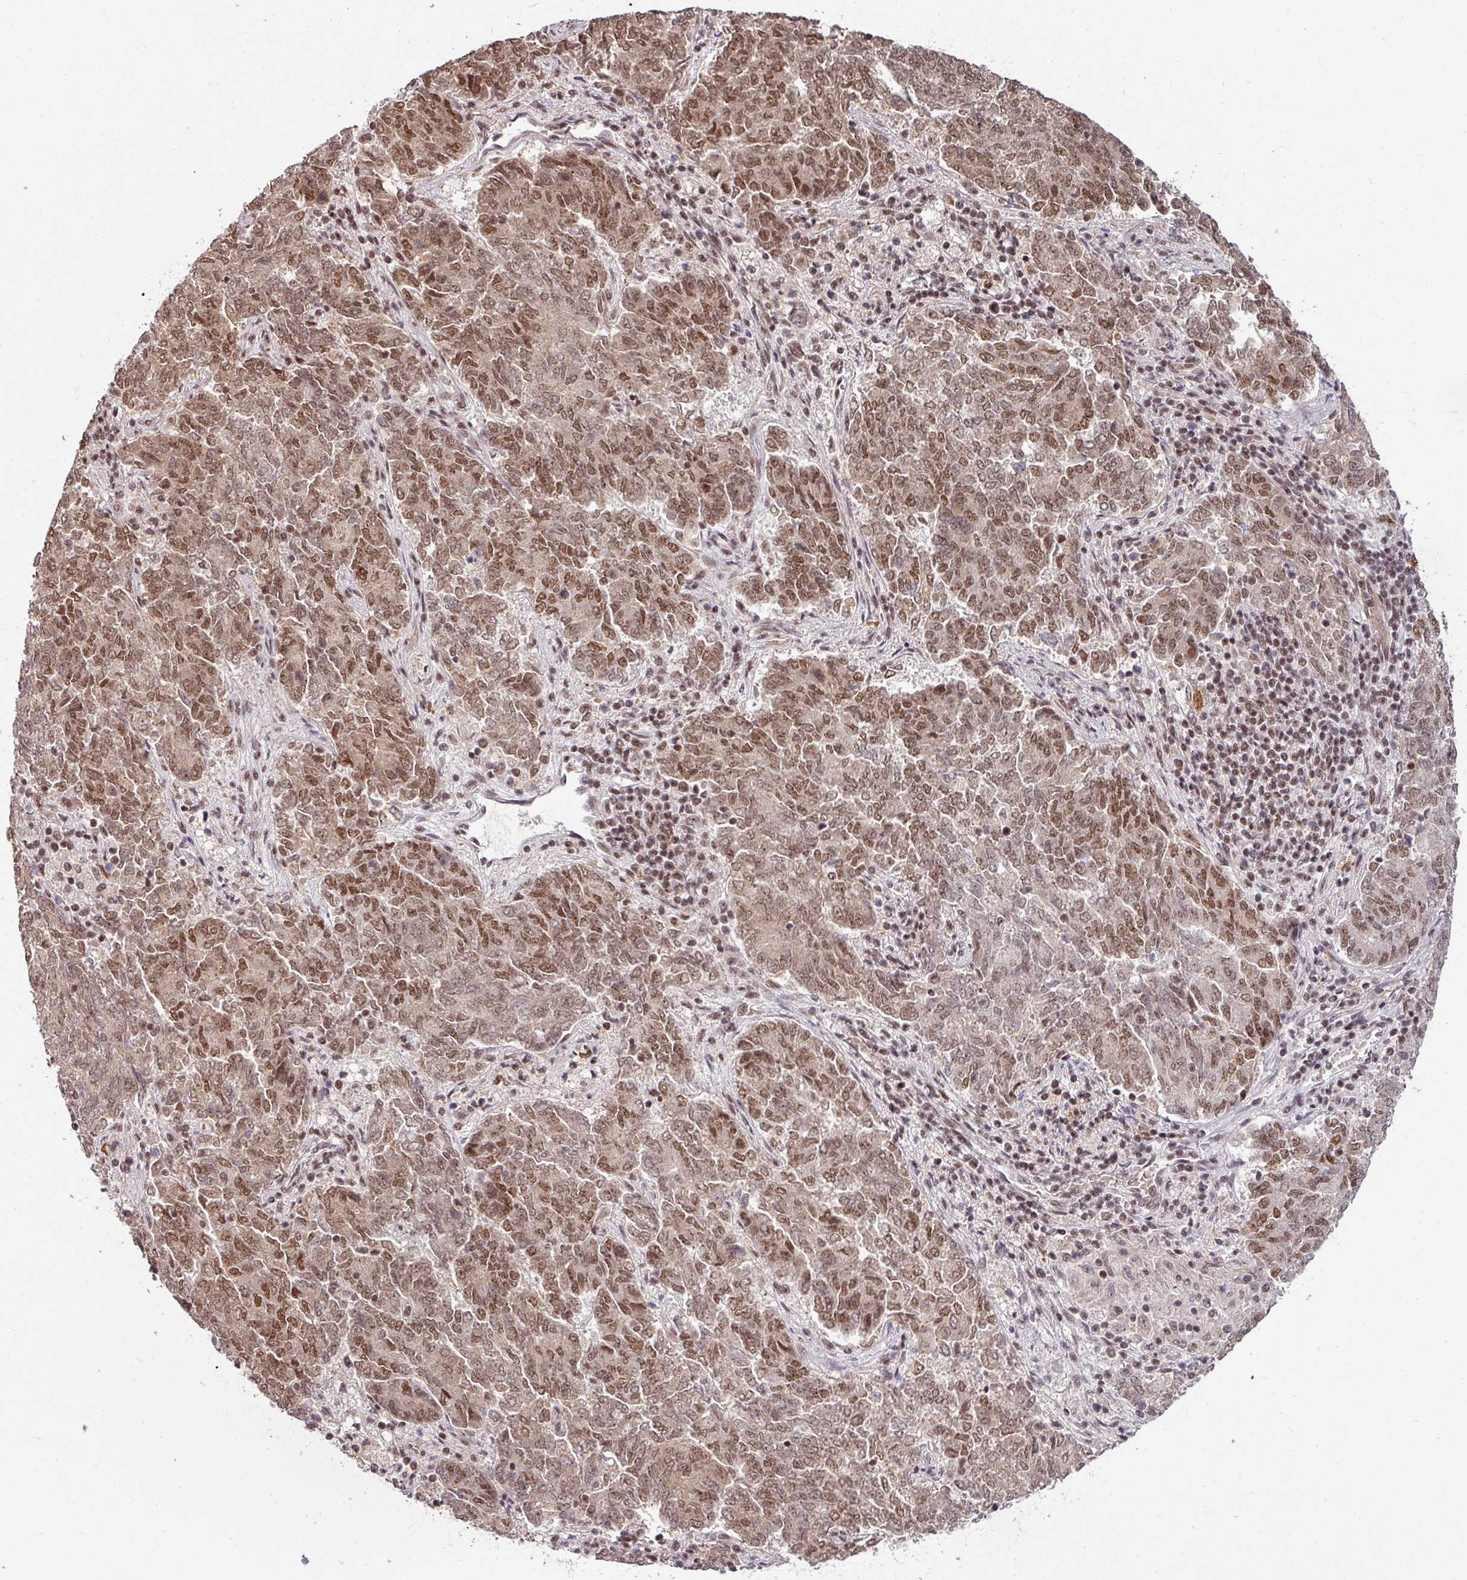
{"staining": {"intensity": "moderate", "quantity": ">75%", "location": "nuclear"}, "tissue": "endometrial cancer", "cell_type": "Tumor cells", "image_type": "cancer", "snomed": [{"axis": "morphology", "description": "Adenocarcinoma, NOS"}, {"axis": "topography", "description": "Endometrium"}], "caption": "Adenocarcinoma (endometrial) stained with immunohistochemistry exhibits moderate nuclear expression in approximately >75% of tumor cells. (IHC, brightfield microscopy, high magnification).", "gene": "PHF23", "patient": {"sex": "female", "age": 80}}